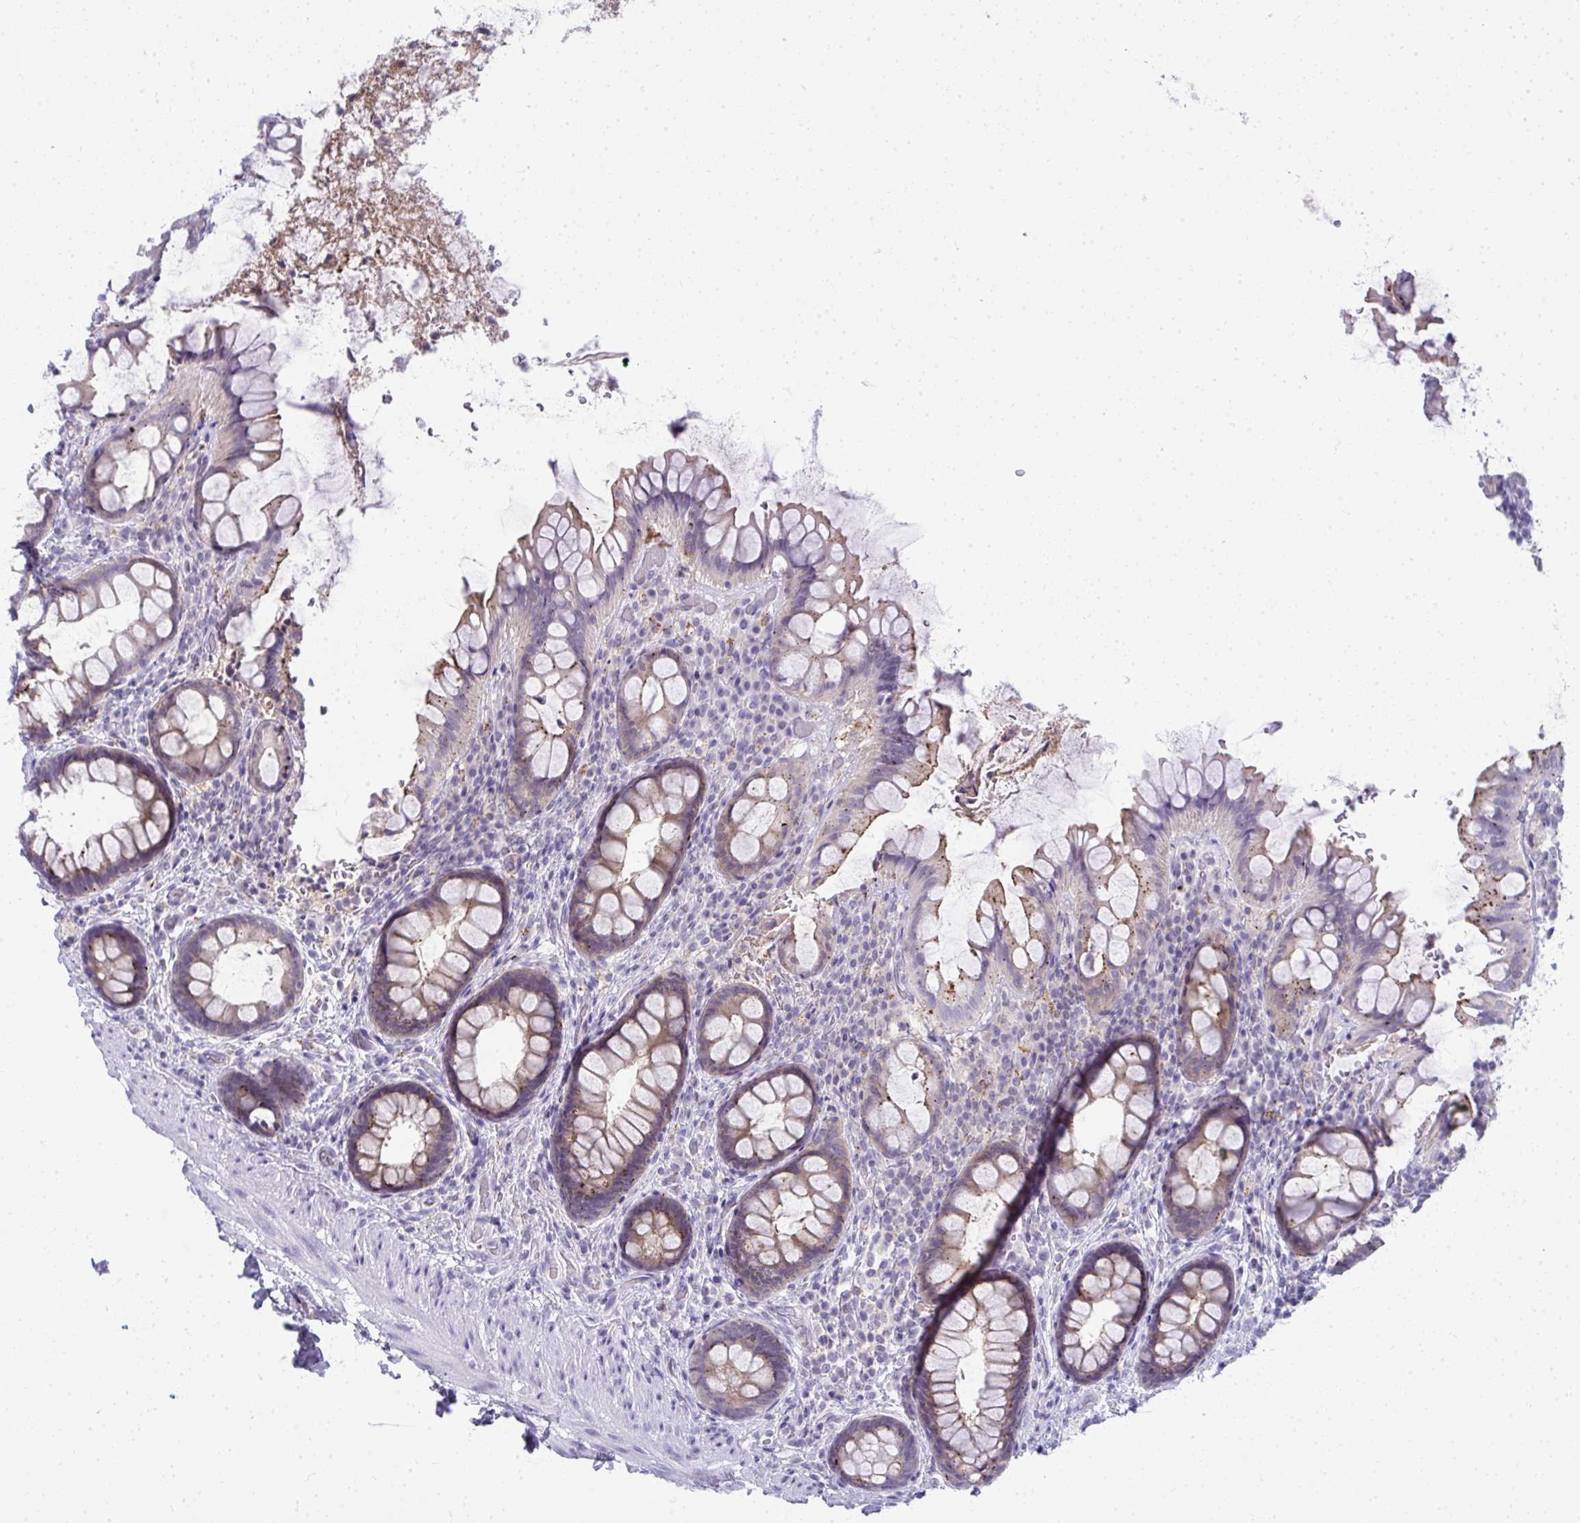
{"staining": {"intensity": "moderate", "quantity": ">75%", "location": "cytoplasmic/membranous"}, "tissue": "rectum", "cell_type": "Glandular cells", "image_type": "normal", "snomed": [{"axis": "morphology", "description": "Normal tissue, NOS"}, {"axis": "topography", "description": "Rectum"}, {"axis": "topography", "description": "Peripheral nerve tissue"}], "caption": "The photomicrograph exhibits staining of benign rectum, revealing moderate cytoplasmic/membranous protein expression (brown color) within glandular cells.", "gene": "VPS4B", "patient": {"sex": "female", "age": 69}}